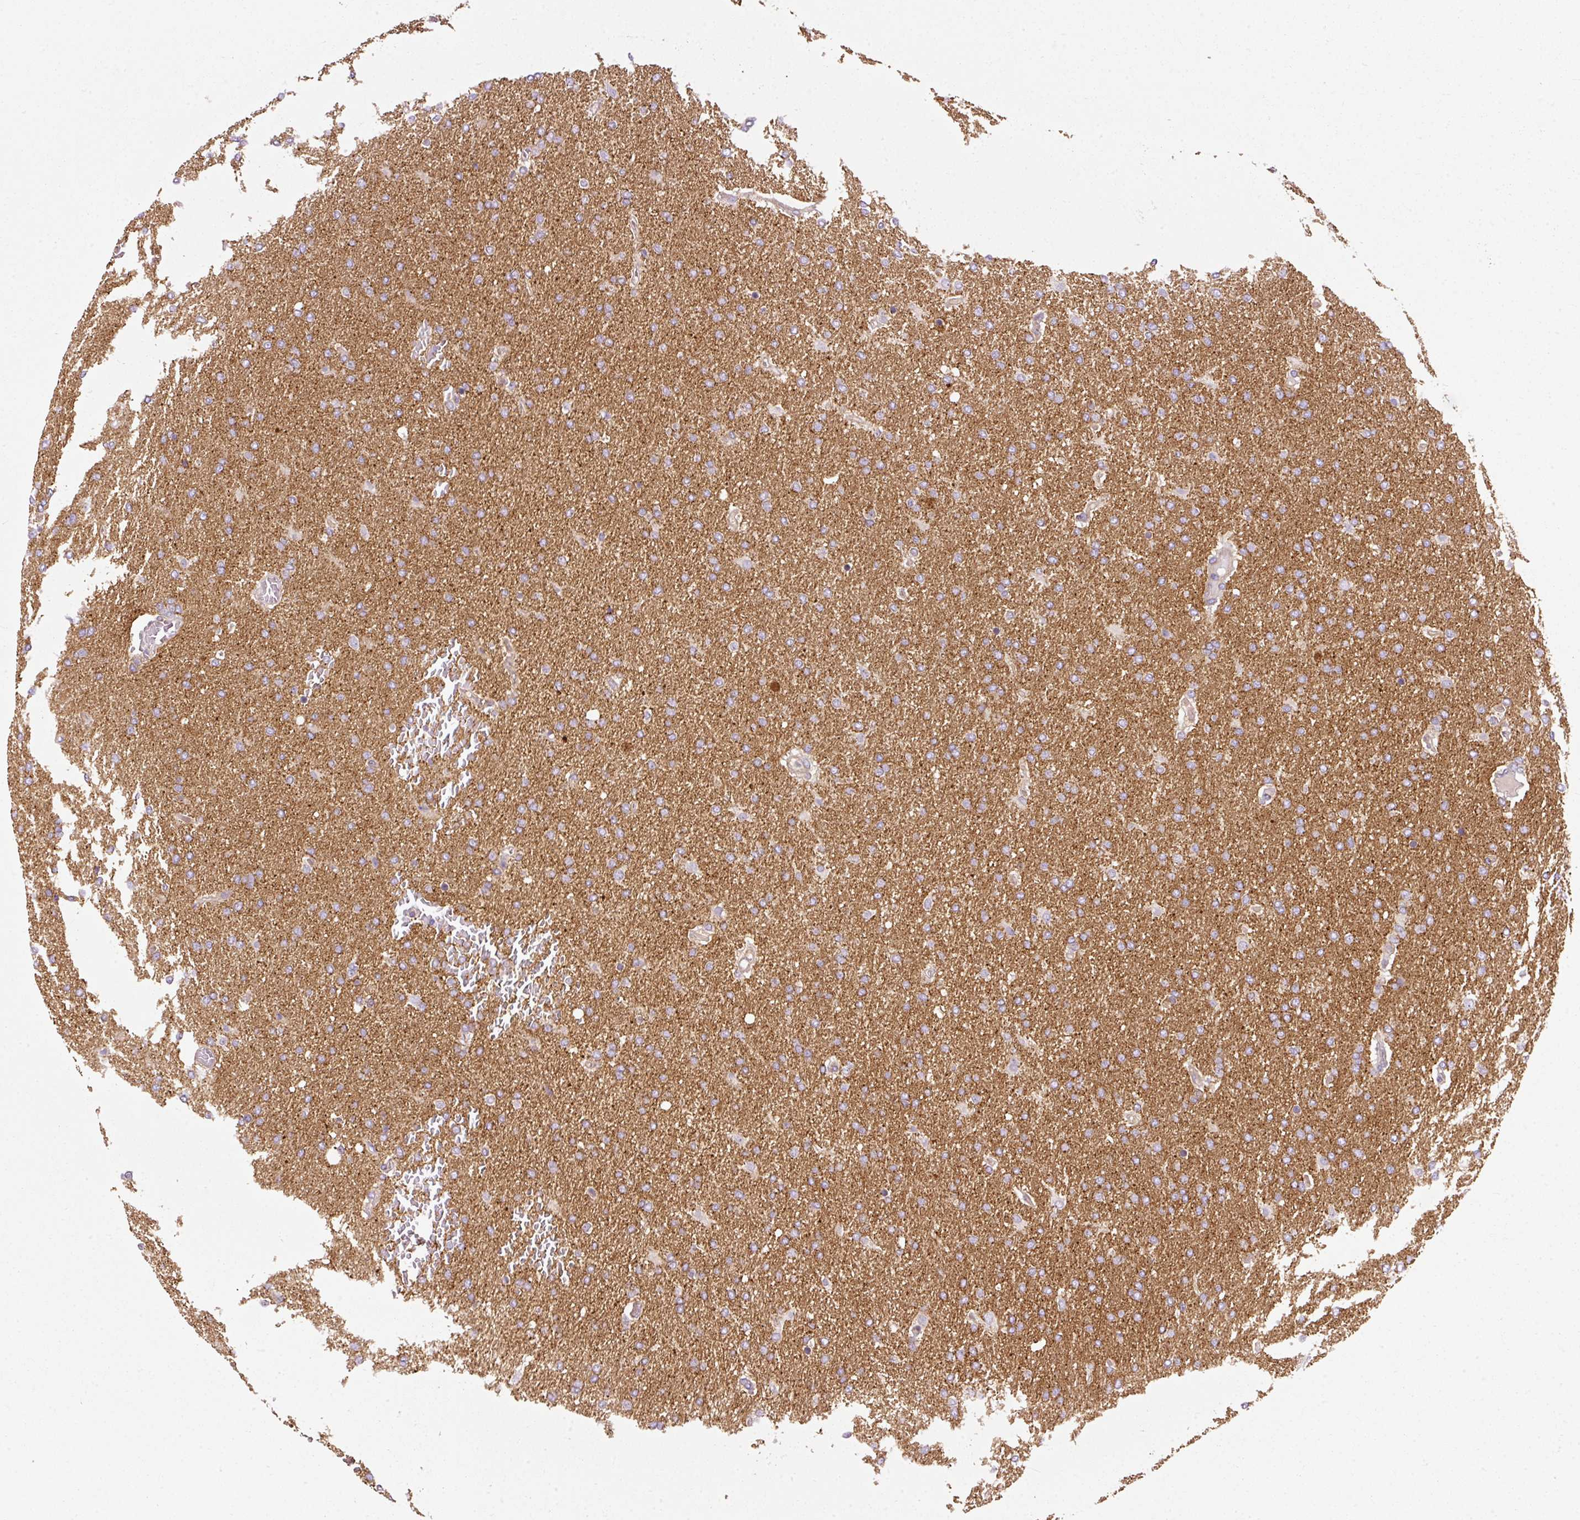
{"staining": {"intensity": "moderate", "quantity": "25%-75%", "location": "cytoplasmic/membranous"}, "tissue": "glioma", "cell_type": "Tumor cells", "image_type": "cancer", "snomed": [{"axis": "morphology", "description": "Glioma, malignant, High grade"}, {"axis": "topography", "description": "Brain"}], "caption": "Malignant glioma (high-grade) stained with DAB (3,3'-diaminobenzidine) immunohistochemistry (IHC) demonstrates medium levels of moderate cytoplasmic/membranous expression in about 25%-75% of tumor cells.", "gene": "NAPA", "patient": {"sex": "male", "age": 72}}